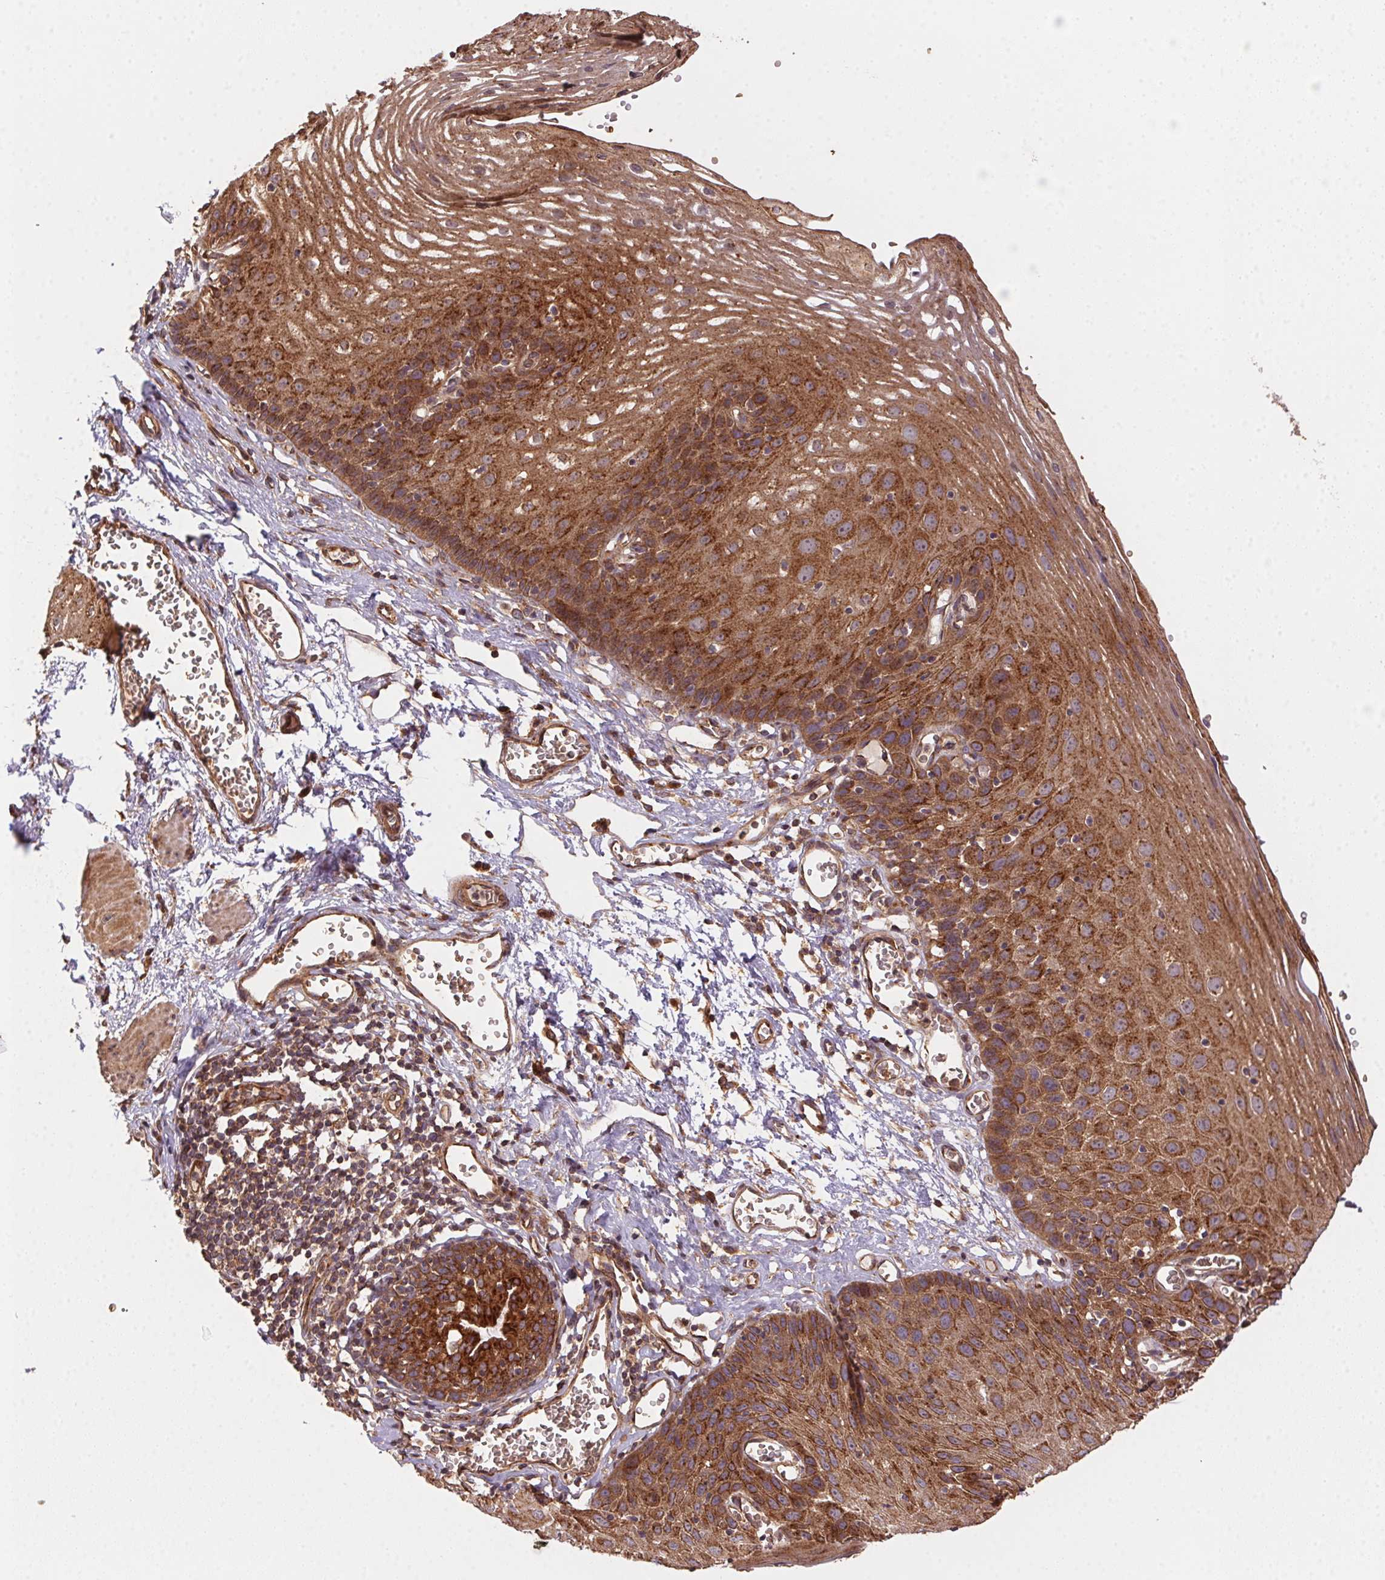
{"staining": {"intensity": "strong", "quantity": ">75%", "location": "cytoplasmic/membranous"}, "tissue": "esophagus", "cell_type": "Squamous epithelial cells", "image_type": "normal", "snomed": [{"axis": "morphology", "description": "Normal tissue, NOS"}, {"axis": "topography", "description": "Esophagus"}], "caption": "A brown stain shows strong cytoplasmic/membranous staining of a protein in squamous epithelial cells of normal esophagus.", "gene": "USE1", "patient": {"sex": "male", "age": 72}}